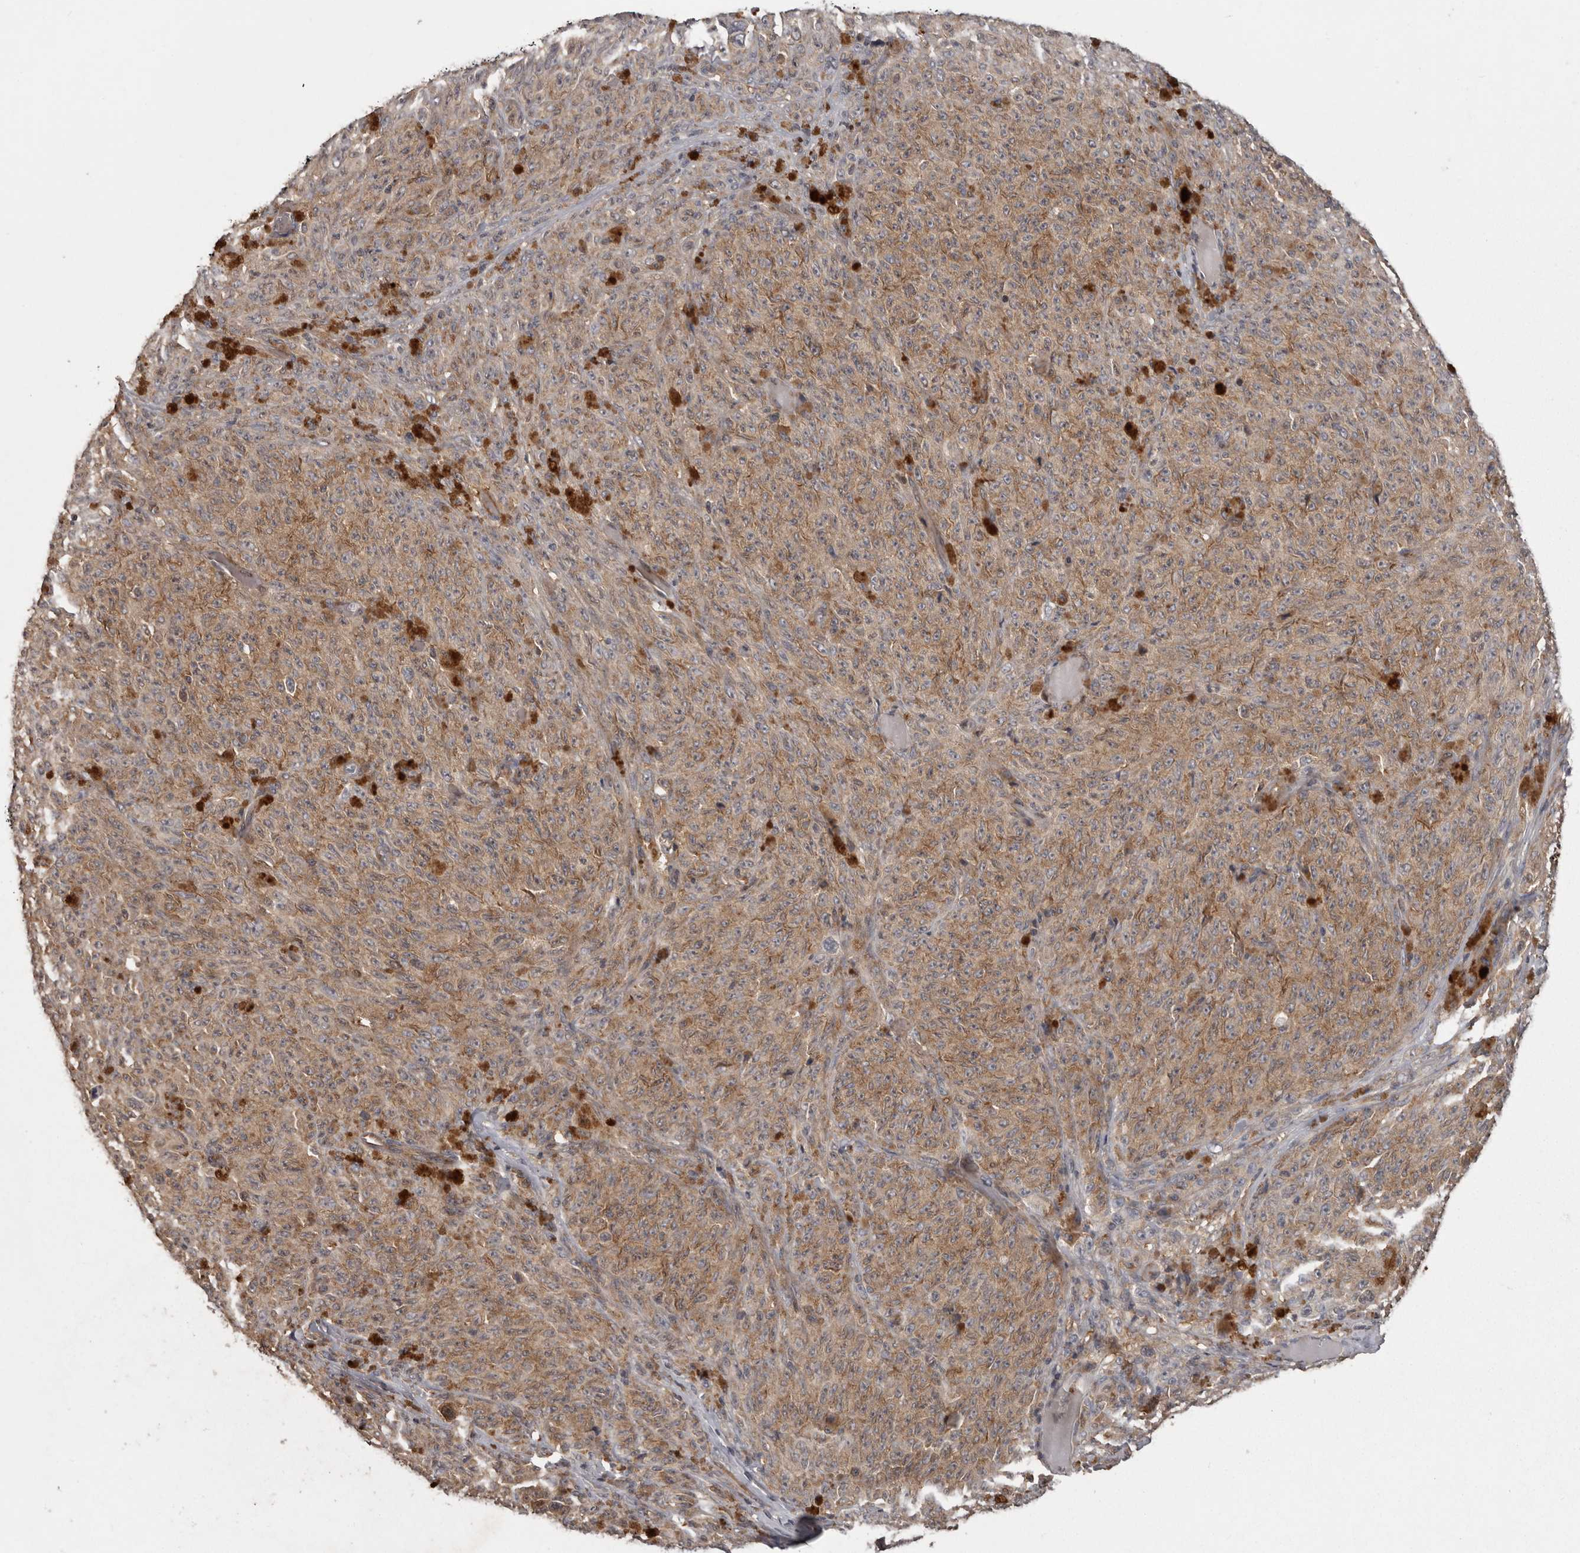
{"staining": {"intensity": "weak", "quantity": ">75%", "location": "cytoplasmic/membranous"}, "tissue": "melanoma", "cell_type": "Tumor cells", "image_type": "cancer", "snomed": [{"axis": "morphology", "description": "Malignant melanoma, NOS"}, {"axis": "topography", "description": "Skin"}], "caption": "A low amount of weak cytoplasmic/membranous positivity is appreciated in approximately >75% of tumor cells in malignant melanoma tissue. The staining is performed using DAB (3,3'-diaminobenzidine) brown chromogen to label protein expression. The nuclei are counter-stained blue using hematoxylin.", "gene": "DARS1", "patient": {"sex": "female", "age": 82}}